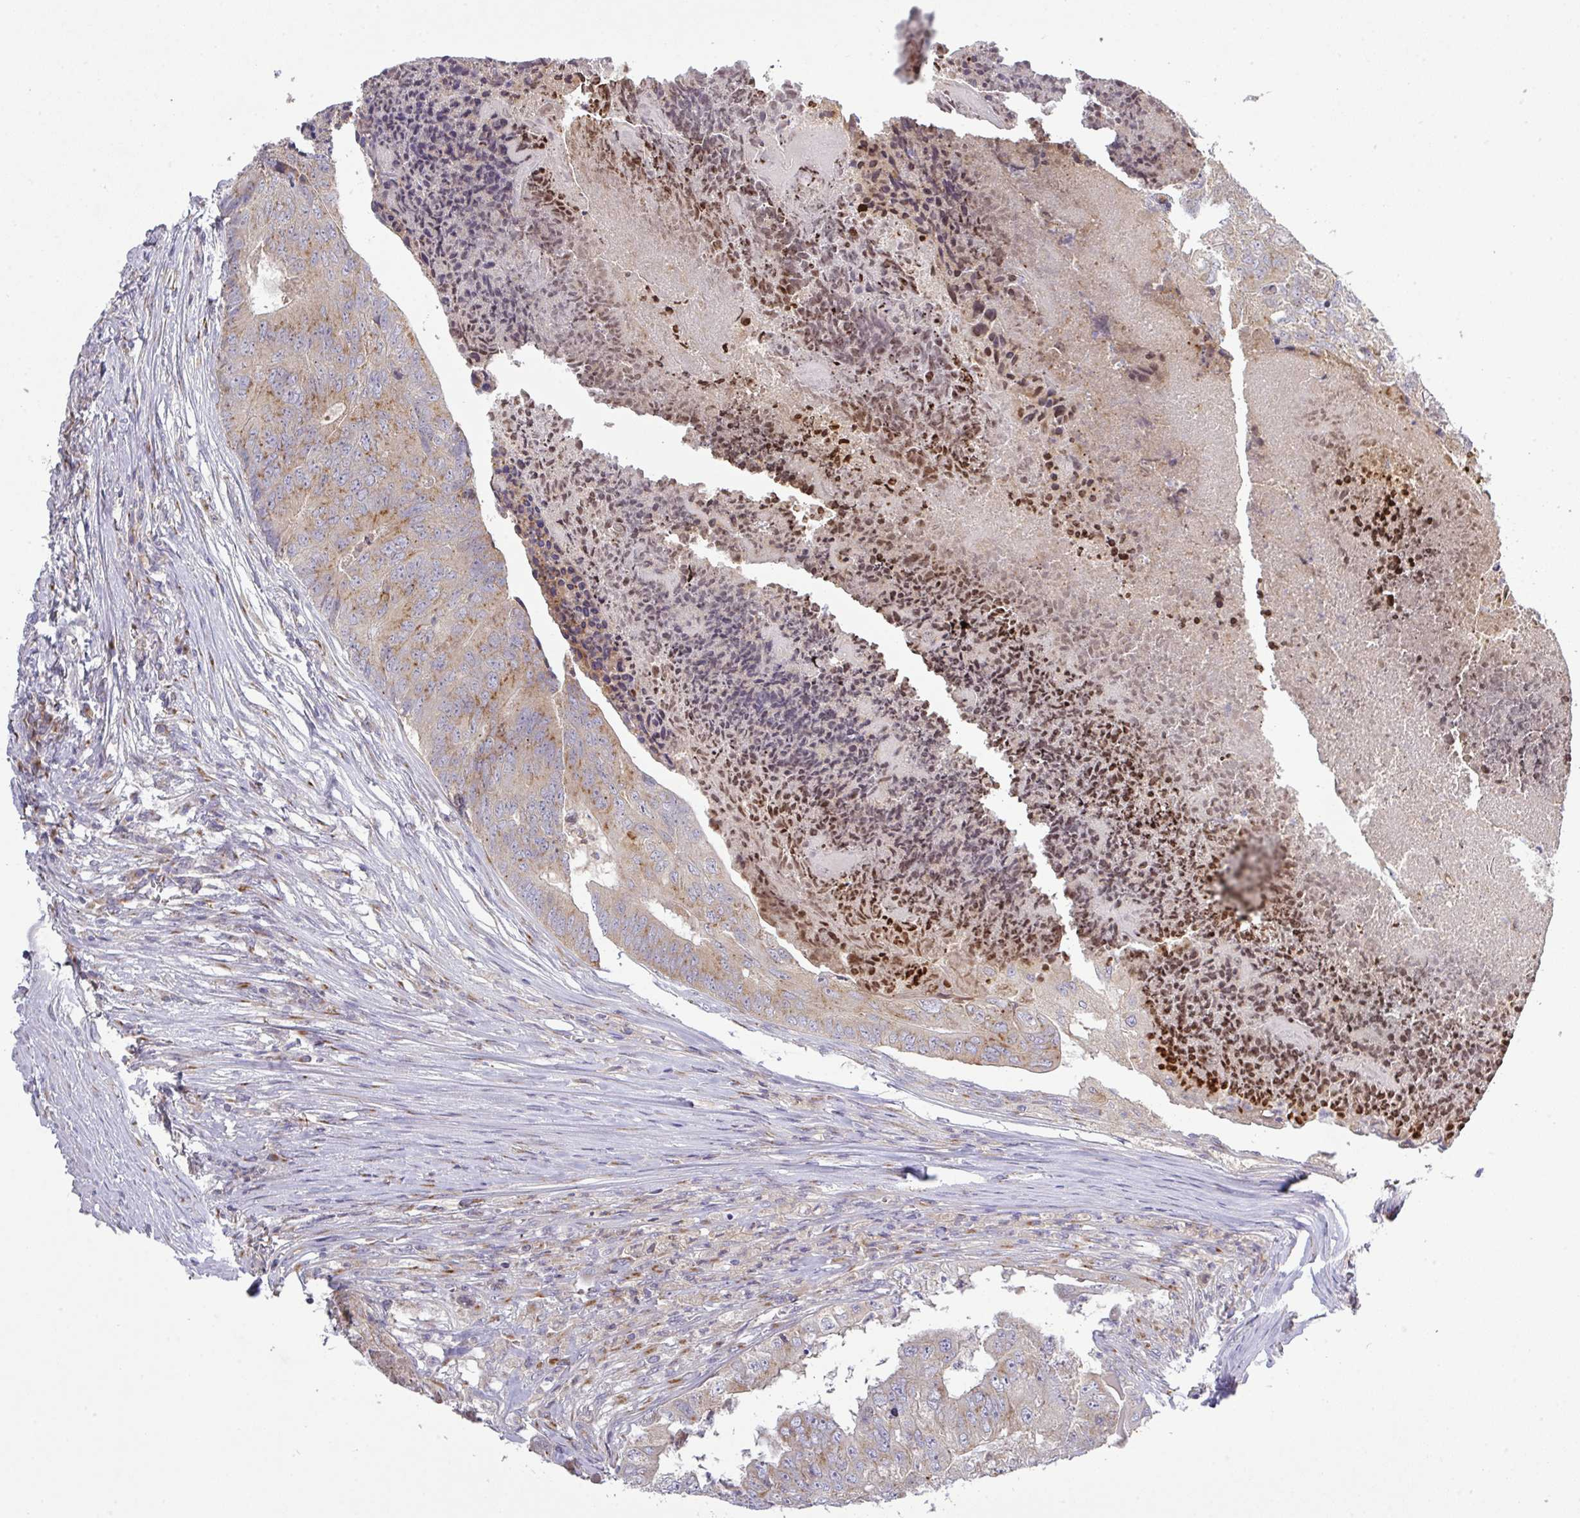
{"staining": {"intensity": "weak", "quantity": ">75%", "location": "cytoplasmic/membranous"}, "tissue": "colorectal cancer", "cell_type": "Tumor cells", "image_type": "cancer", "snomed": [{"axis": "morphology", "description": "Adenocarcinoma, NOS"}, {"axis": "topography", "description": "Colon"}], "caption": "This is a photomicrograph of immunohistochemistry staining of colorectal cancer, which shows weak positivity in the cytoplasmic/membranous of tumor cells.", "gene": "VTI1A", "patient": {"sex": "female", "age": 67}}